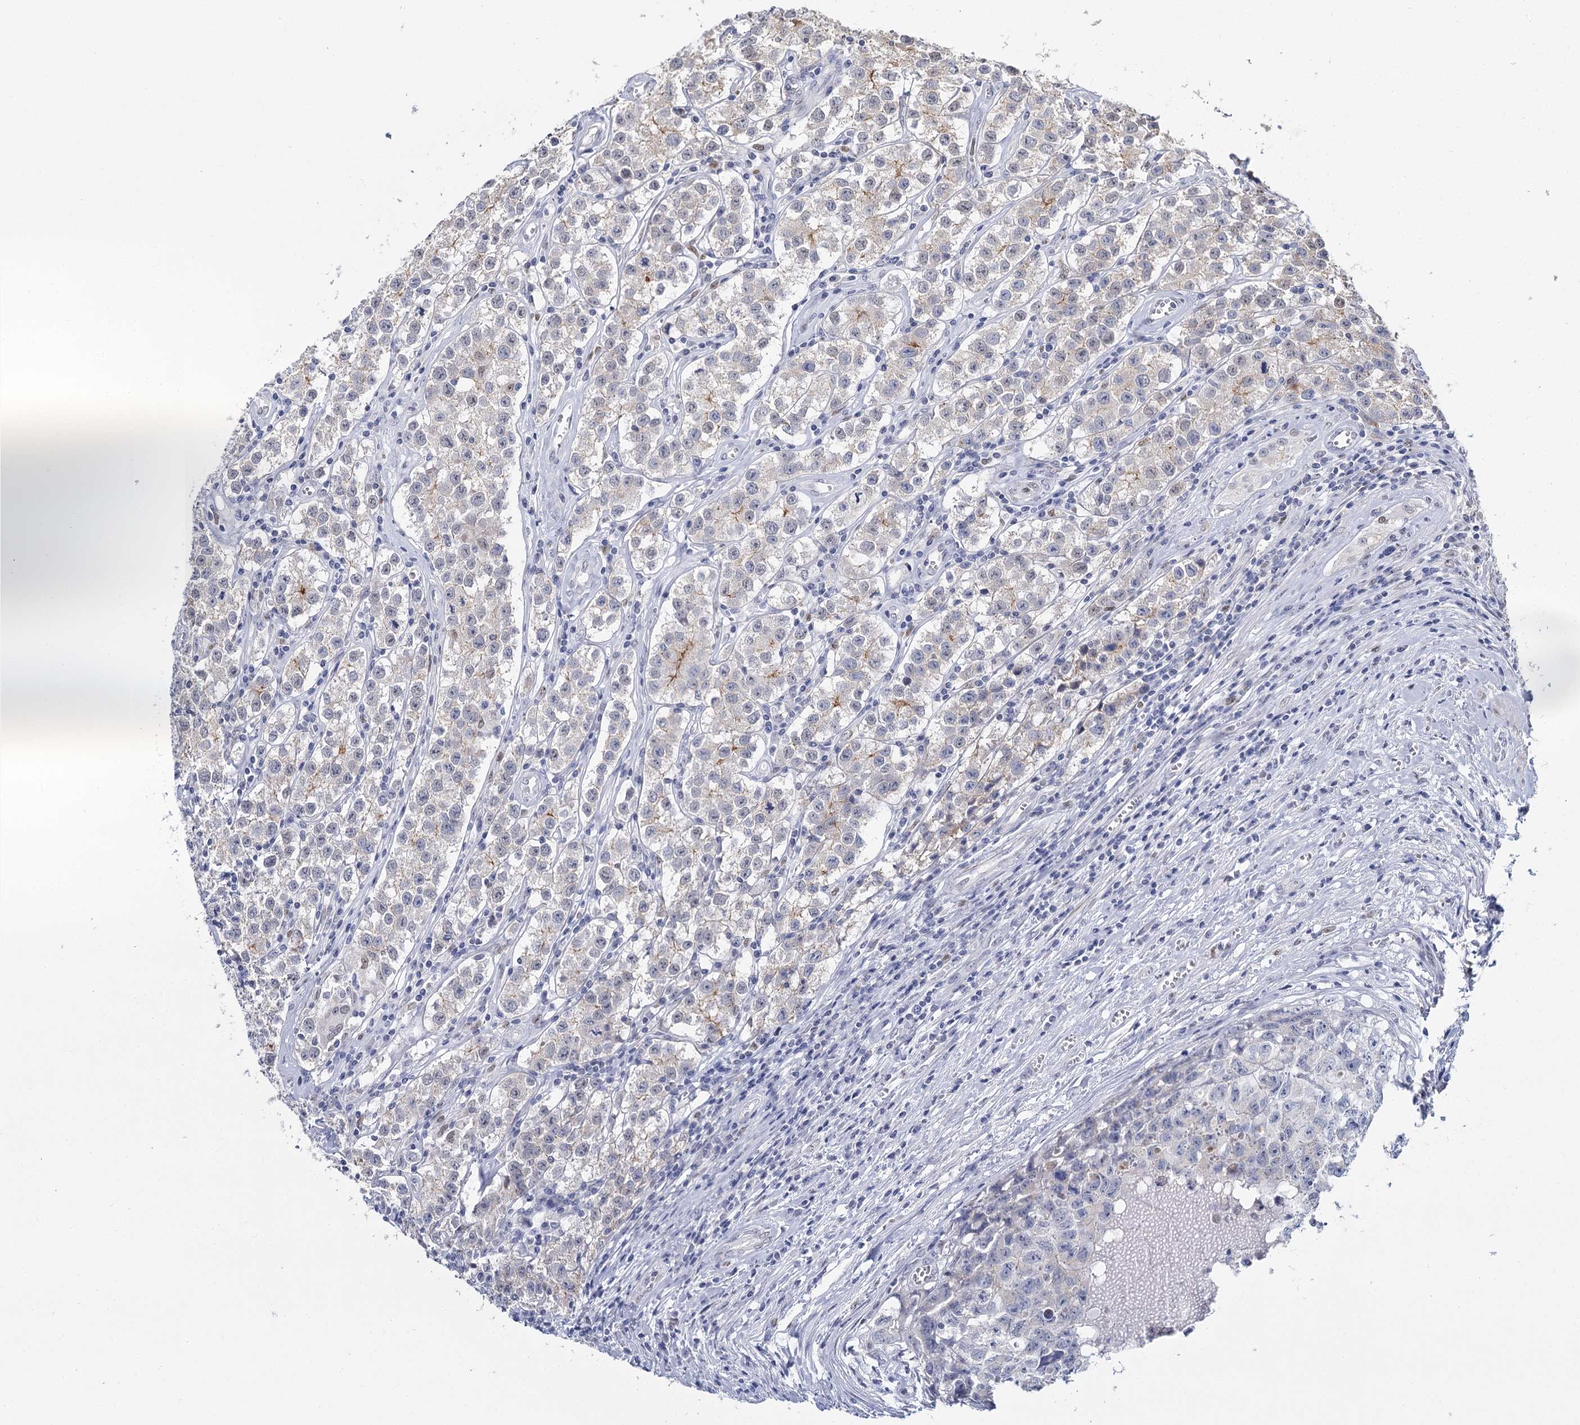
{"staining": {"intensity": "negative", "quantity": "none", "location": "none"}, "tissue": "testis cancer", "cell_type": "Tumor cells", "image_type": "cancer", "snomed": [{"axis": "morphology", "description": "Seminoma, NOS"}, {"axis": "morphology", "description": "Carcinoma, Embryonal, NOS"}, {"axis": "topography", "description": "Testis"}], "caption": "Micrograph shows no significant protein staining in tumor cells of testis seminoma.", "gene": "IGSF3", "patient": {"sex": "male", "age": 43}}